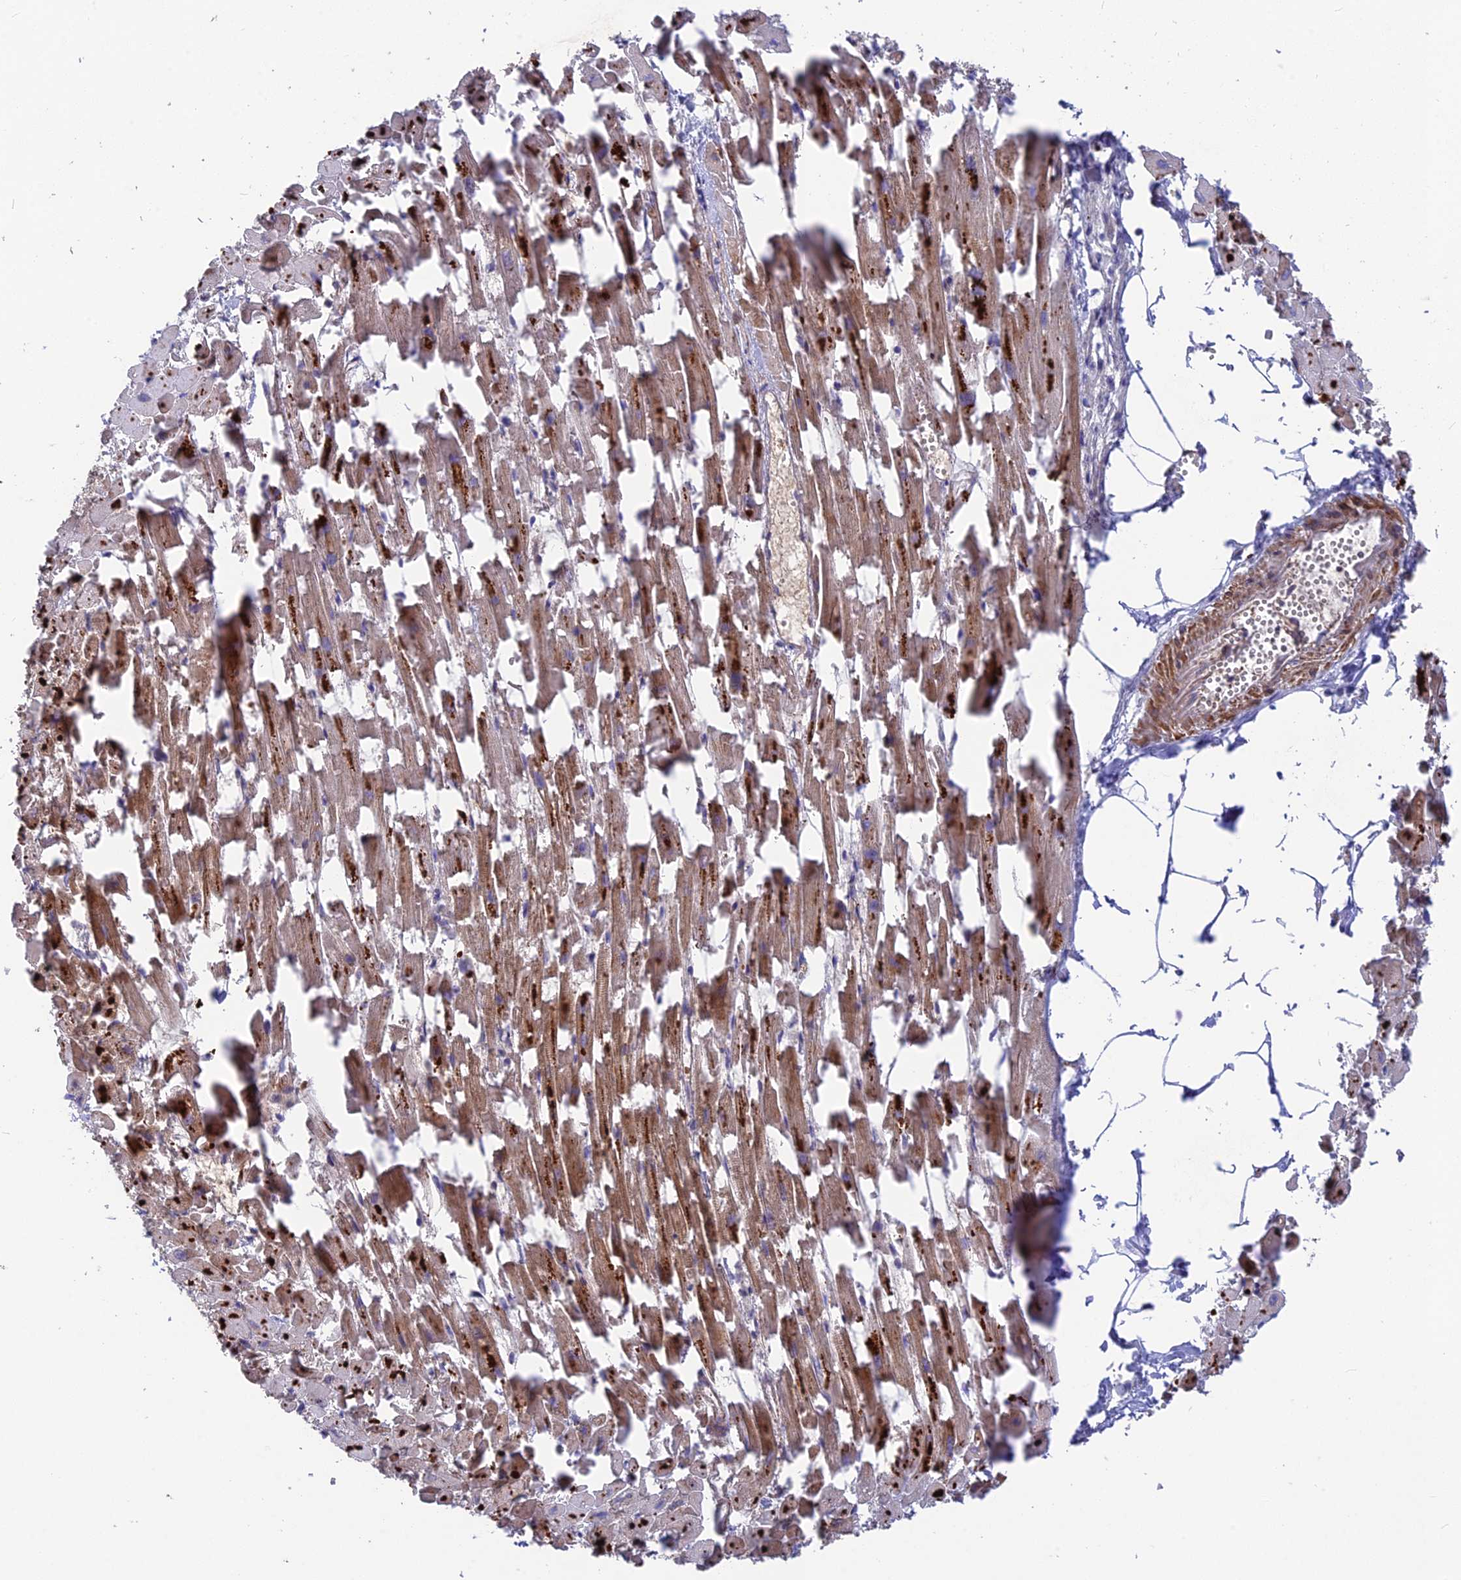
{"staining": {"intensity": "moderate", "quantity": ">75%", "location": "cytoplasmic/membranous"}, "tissue": "heart muscle", "cell_type": "Cardiomyocytes", "image_type": "normal", "snomed": [{"axis": "morphology", "description": "Normal tissue, NOS"}, {"axis": "topography", "description": "Heart"}], "caption": "The histopathology image exhibits immunohistochemical staining of unremarkable heart muscle. There is moderate cytoplasmic/membranous staining is seen in approximately >75% of cardiomyocytes. Immunohistochemistry stains the protein of interest in brown and the nuclei are stained blue.", "gene": "CPNE7", "patient": {"sex": "female", "age": 64}}